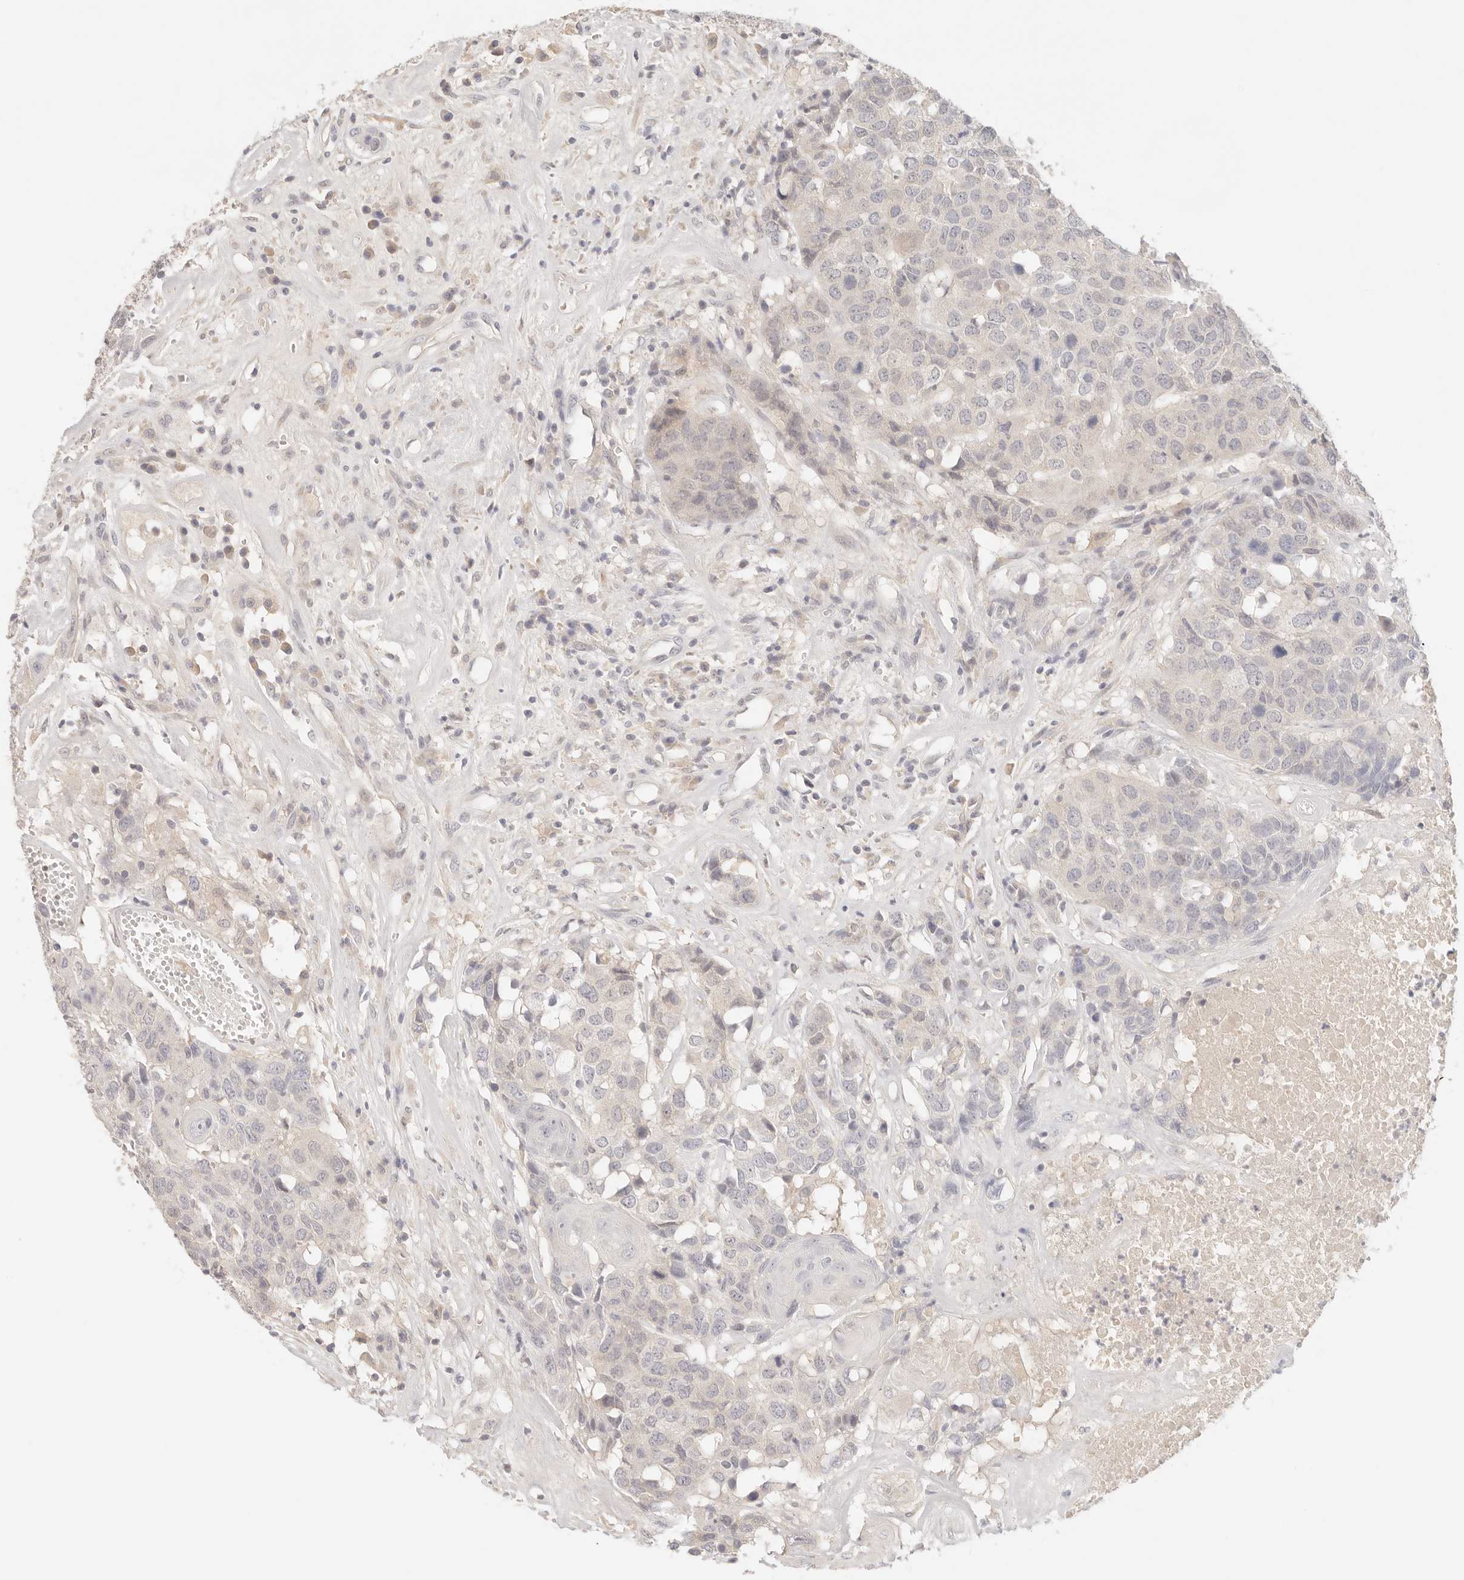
{"staining": {"intensity": "negative", "quantity": "none", "location": "none"}, "tissue": "head and neck cancer", "cell_type": "Tumor cells", "image_type": "cancer", "snomed": [{"axis": "morphology", "description": "Squamous cell carcinoma, NOS"}, {"axis": "topography", "description": "Head-Neck"}], "caption": "Immunohistochemical staining of head and neck cancer (squamous cell carcinoma) exhibits no significant staining in tumor cells.", "gene": "SPHK1", "patient": {"sex": "male", "age": 66}}